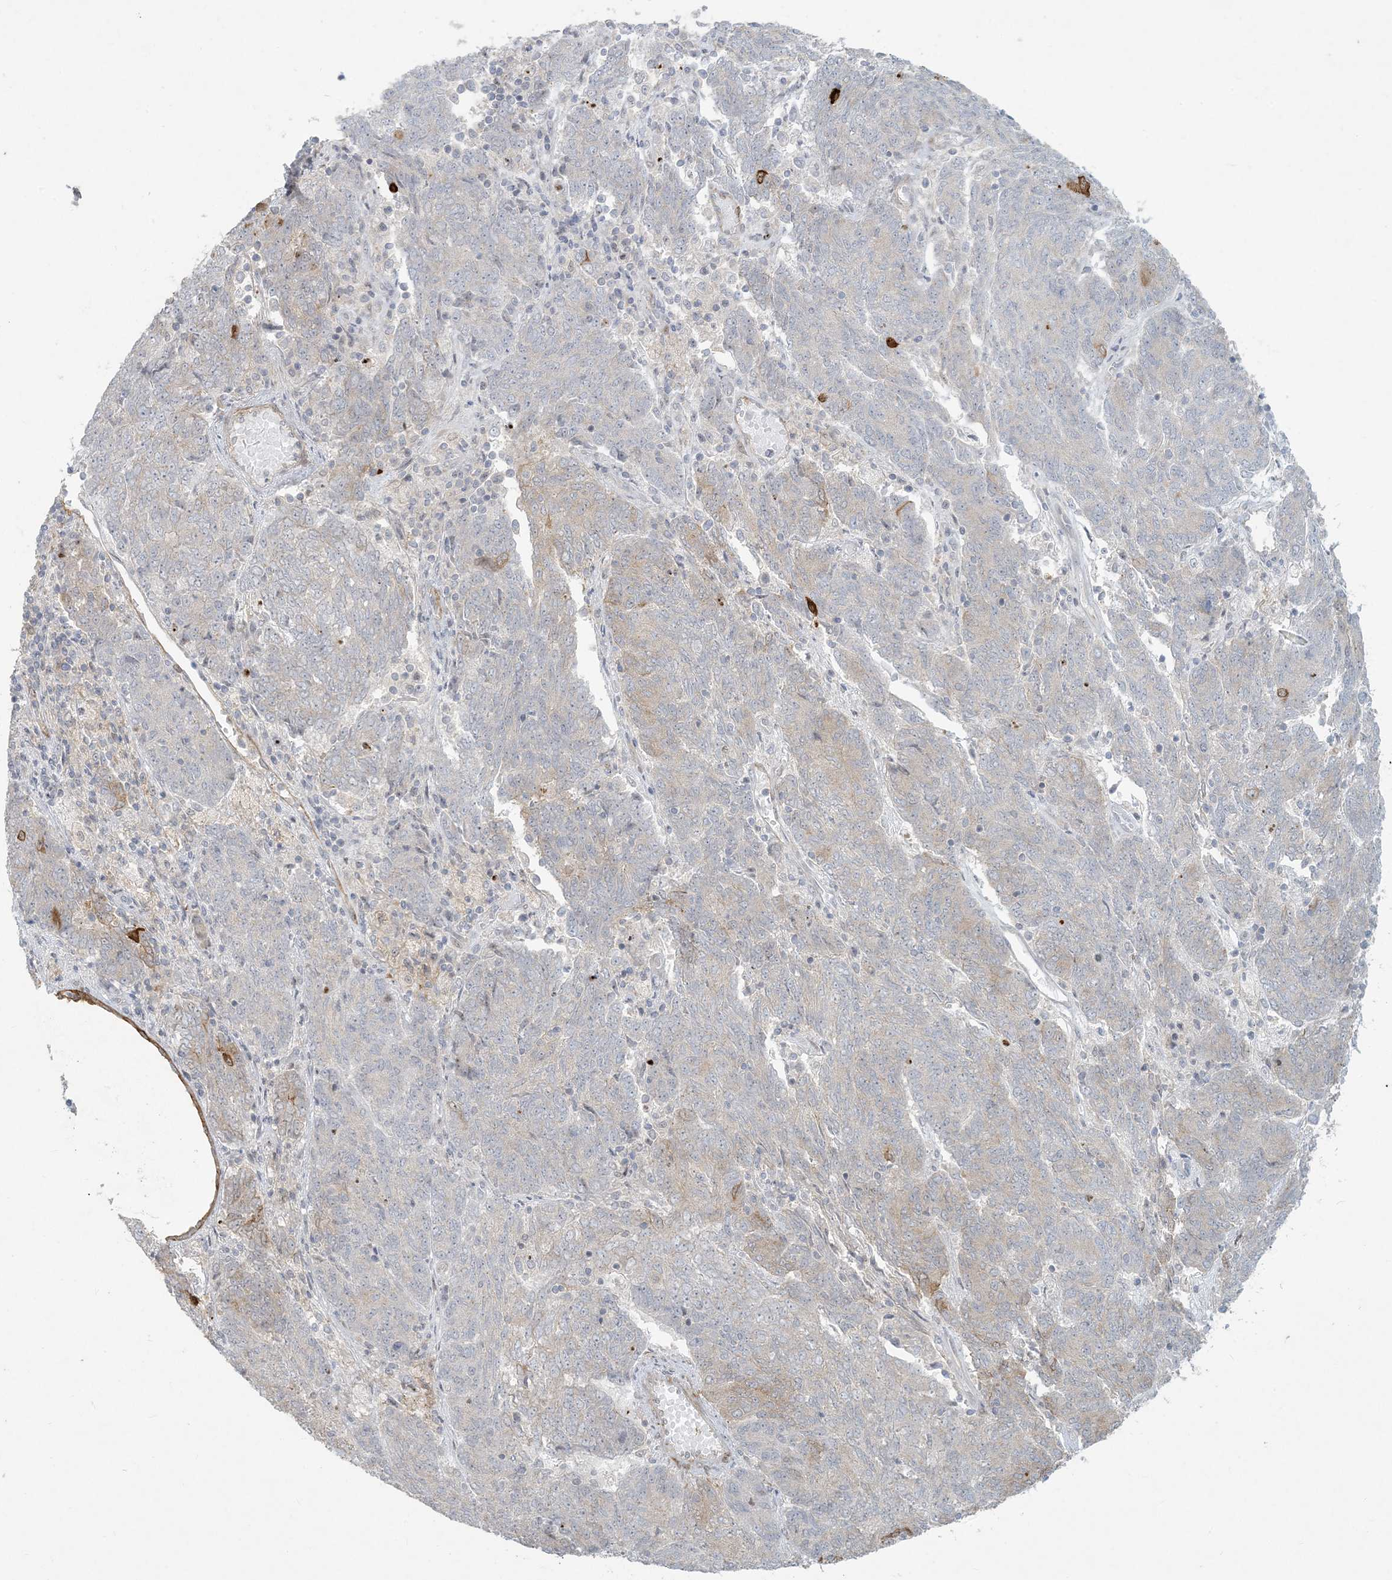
{"staining": {"intensity": "moderate", "quantity": "<25%", "location": "cytoplasmic/membranous"}, "tissue": "endometrial cancer", "cell_type": "Tumor cells", "image_type": "cancer", "snomed": [{"axis": "morphology", "description": "Adenocarcinoma, NOS"}, {"axis": "topography", "description": "Endometrium"}], "caption": "Immunohistochemistry (IHC) micrograph of human endometrial cancer (adenocarcinoma) stained for a protein (brown), which shows low levels of moderate cytoplasmic/membranous expression in approximately <25% of tumor cells.", "gene": "BCORL1", "patient": {"sex": "female", "age": 80}}